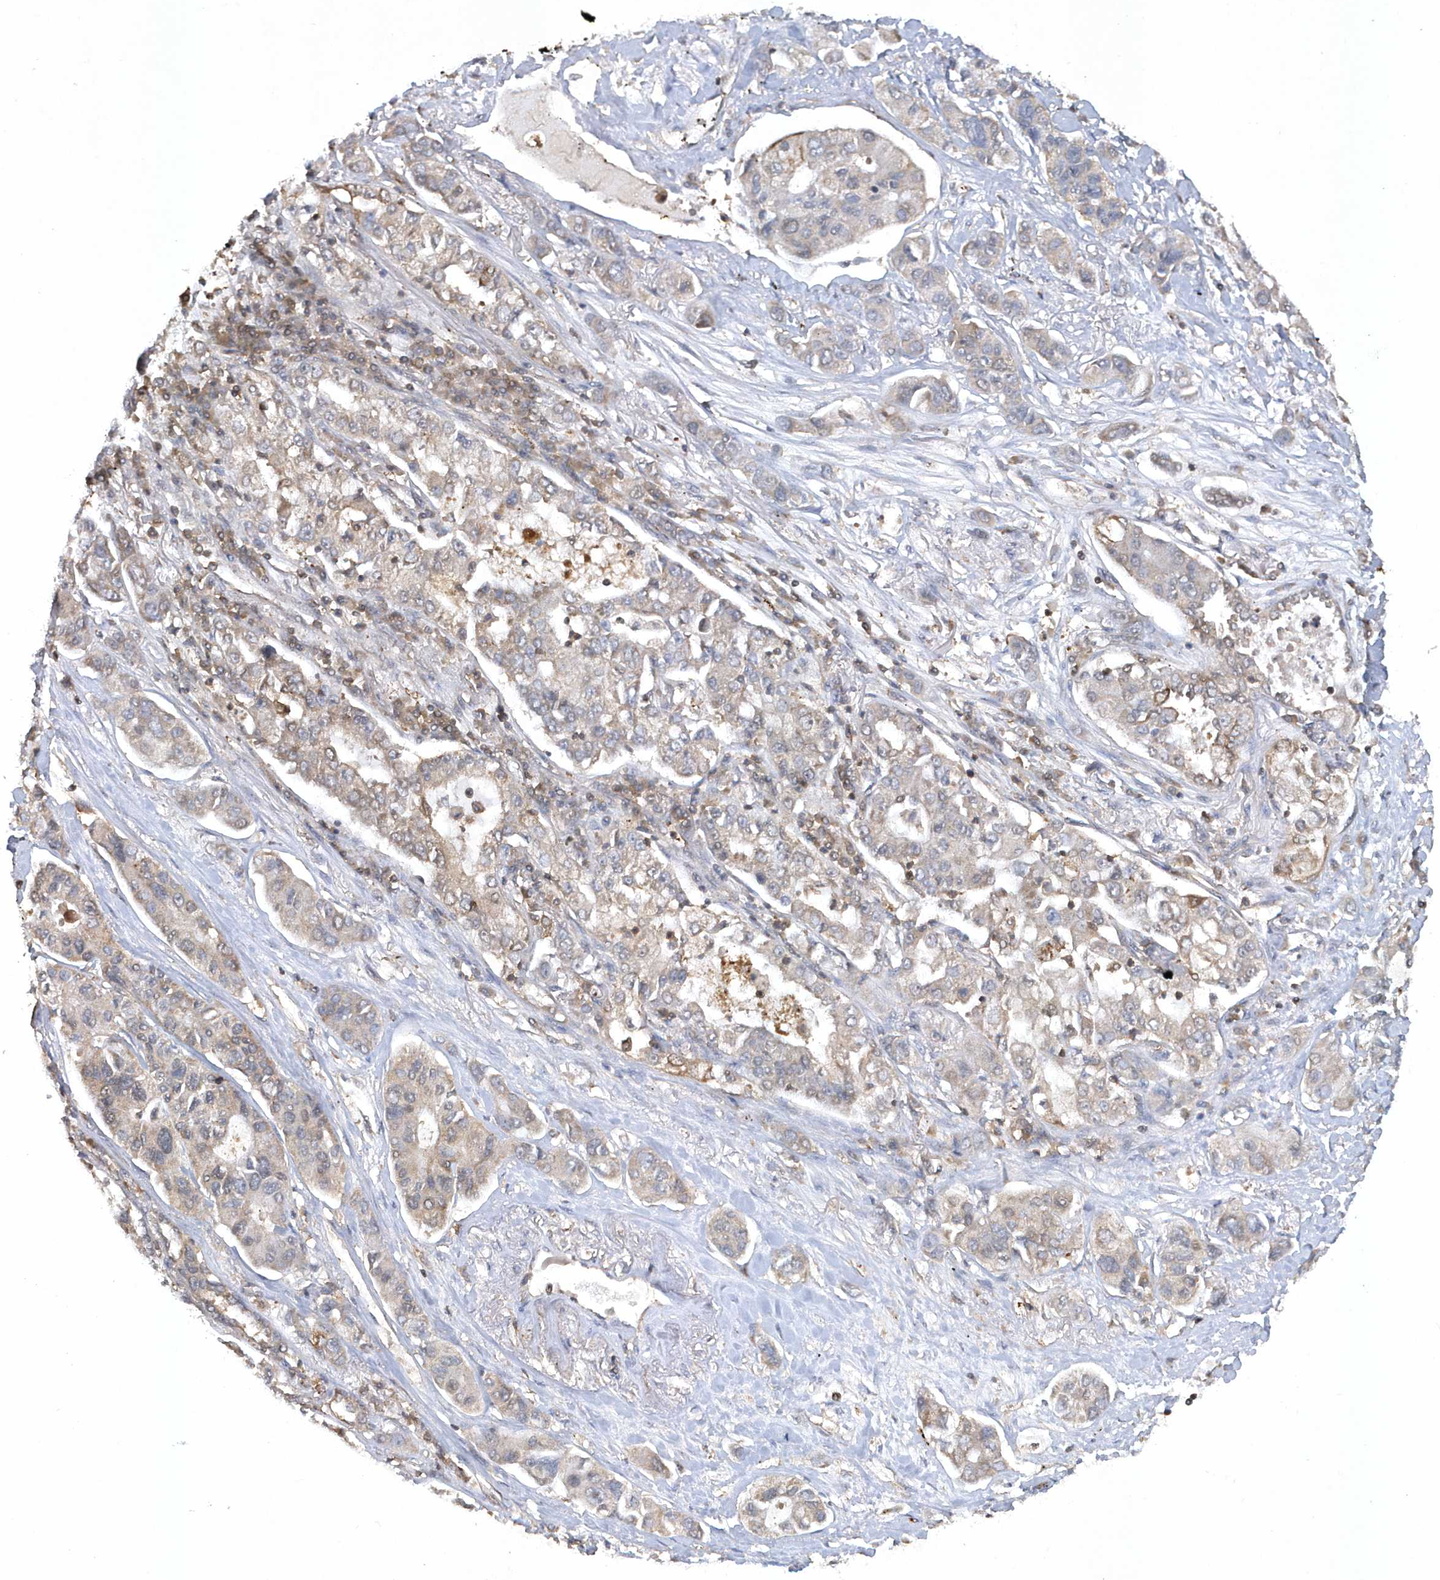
{"staining": {"intensity": "negative", "quantity": "none", "location": "none"}, "tissue": "lung cancer", "cell_type": "Tumor cells", "image_type": "cancer", "snomed": [{"axis": "morphology", "description": "Adenocarcinoma, NOS"}, {"axis": "topography", "description": "Lung"}], "caption": "There is no significant staining in tumor cells of lung cancer (adenocarcinoma). (Immunohistochemistry (ihc), brightfield microscopy, high magnification).", "gene": "ACYP1", "patient": {"sex": "male", "age": 49}}